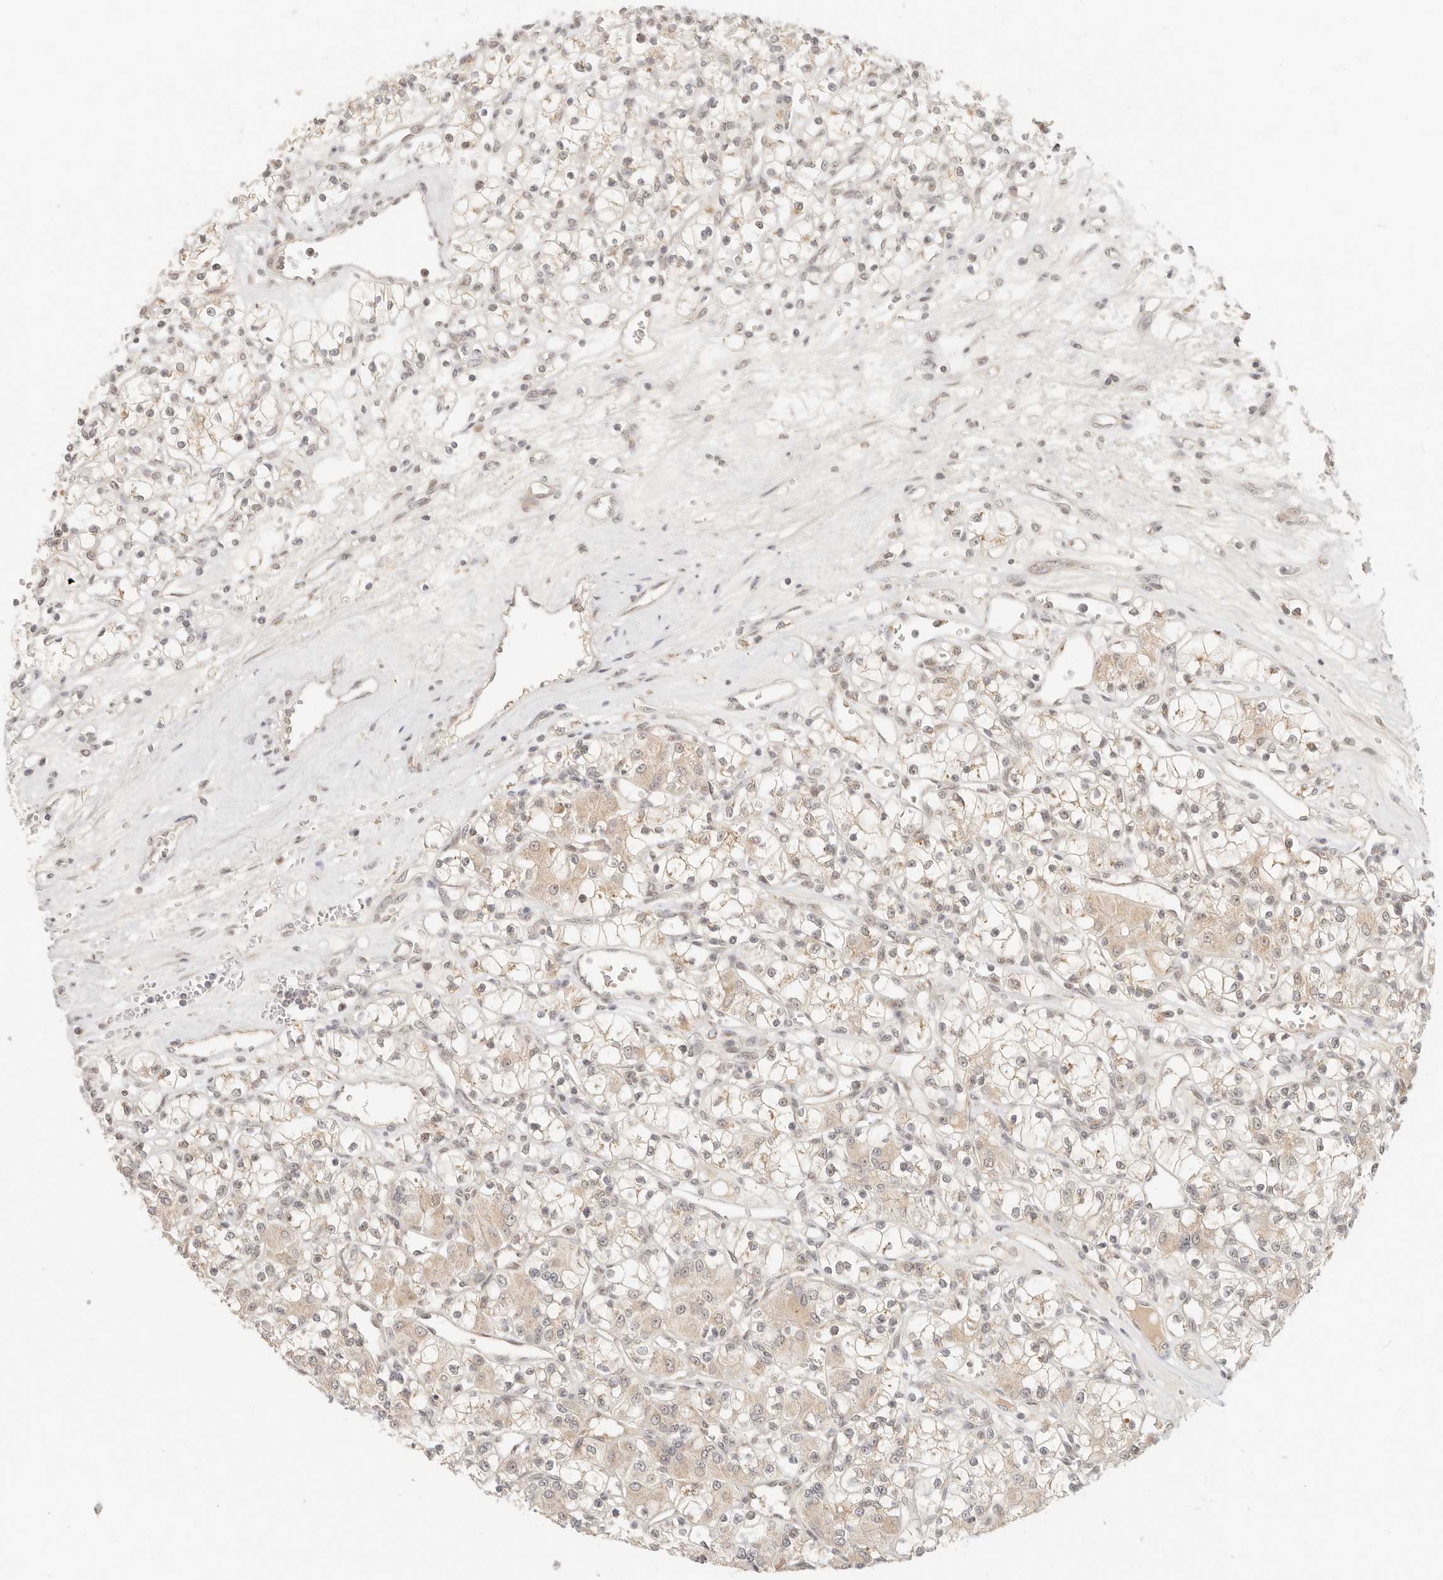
{"staining": {"intensity": "weak", "quantity": "25%-75%", "location": "cytoplasmic/membranous"}, "tissue": "renal cancer", "cell_type": "Tumor cells", "image_type": "cancer", "snomed": [{"axis": "morphology", "description": "Adenocarcinoma, NOS"}, {"axis": "topography", "description": "Kidney"}], "caption": "Tumor cells show weak cytoplasmic/membranous positivity in about 25%-75% of cells in renal adenocarcinoma.", "gene": "INTS11", "patient": {"sex": "female", "age": 59}}